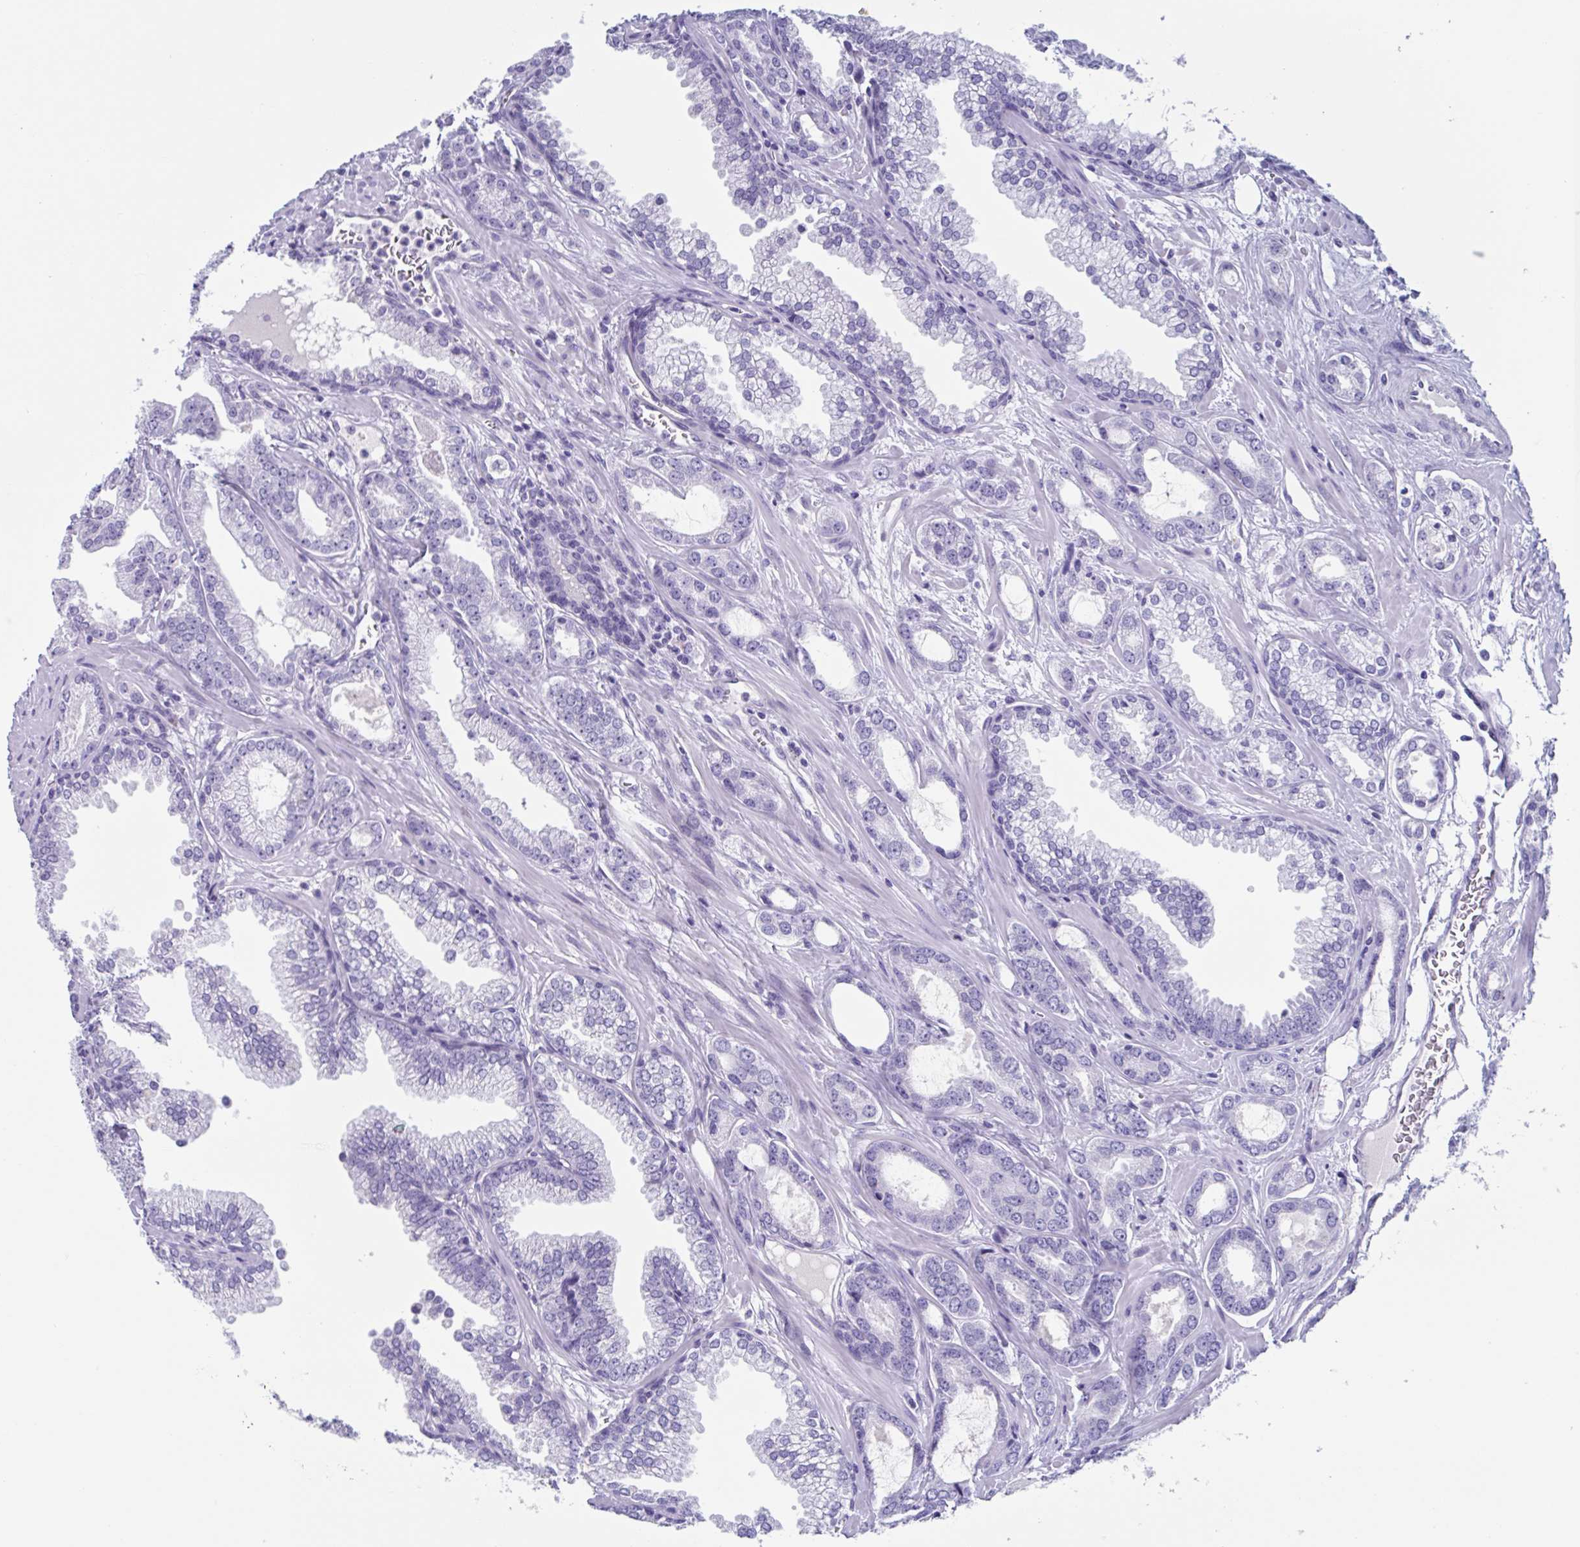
{"staining": {"intensity": "negative", "quantity": "none", "location": "none"}, "tissue": "prostate cancer", "cell_type": "Tumor cells", "image_type": "cancer", "snomed": [{"axis": "morphology", "description": "Adenocarcinoma, Medium grade"}, {"axis": "topography", "description": "Prostate"}], "caption": "This is an IHC histopathology image of adenocarcinoma (medium-grade) (prostate). There is no staining in tumor cells.", "gene": "USP35", "patient": {"sex": "male", "age": 57}}